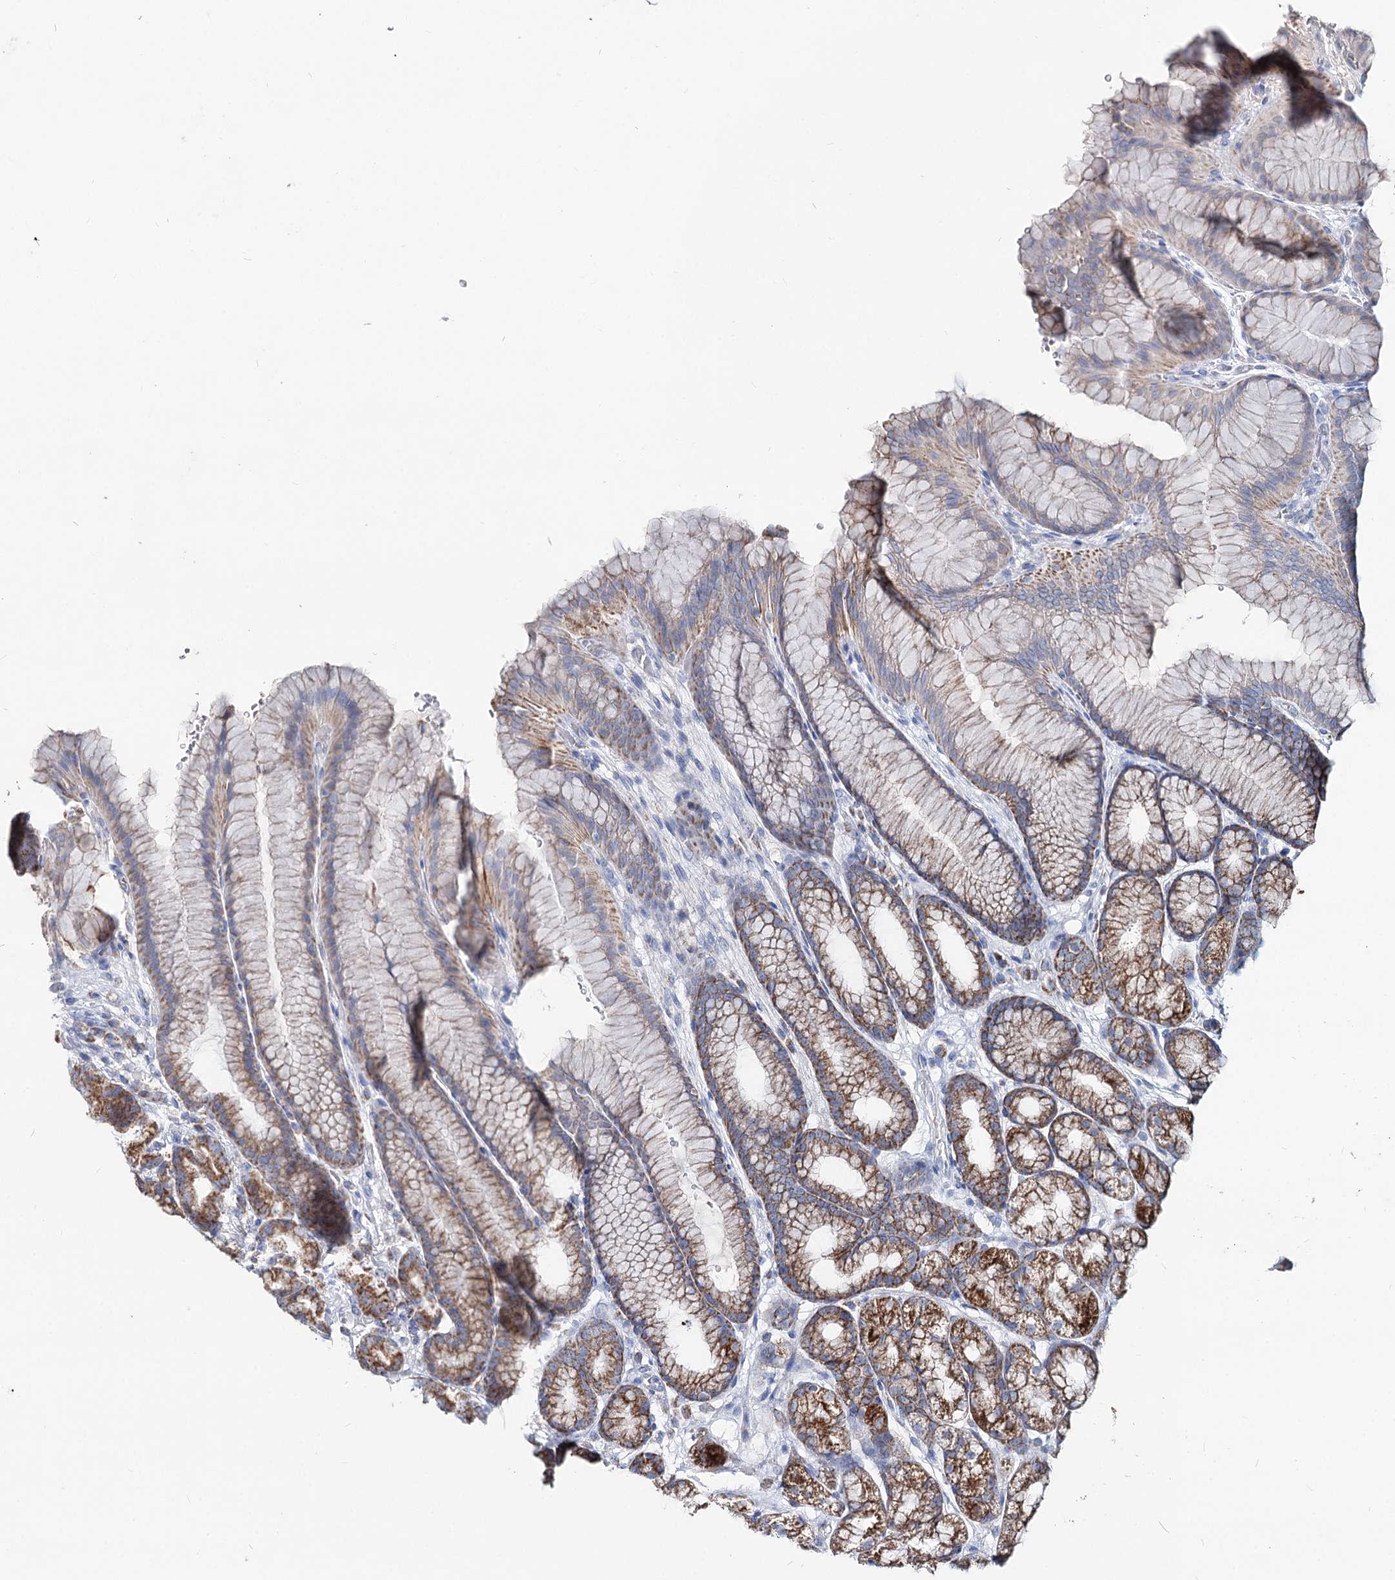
{"staining": {"intensity": "strong", "quantity": "25%-75%", "location": "cytoplasmic/membranous"}, "tissue": "stomach", "cell_type": "Glandular cells", "image_type": "normal", "snomed": [{"axis": "morphology", "description": "Normal tissue, NOS"}, {"axis": "morphology", "description": "Adenocarcinoma, NOS"}, {"axis": "topography", "description": "Stomach"}], "caption": "This is an image of immunohistochemistry (IHC) staining of unremarkable stomach, which shows strong expression in the cytoplasmic/membranous of glandular cells.", "gene": "MCCC2", "patient": {"sex": "male", "age": 57}}